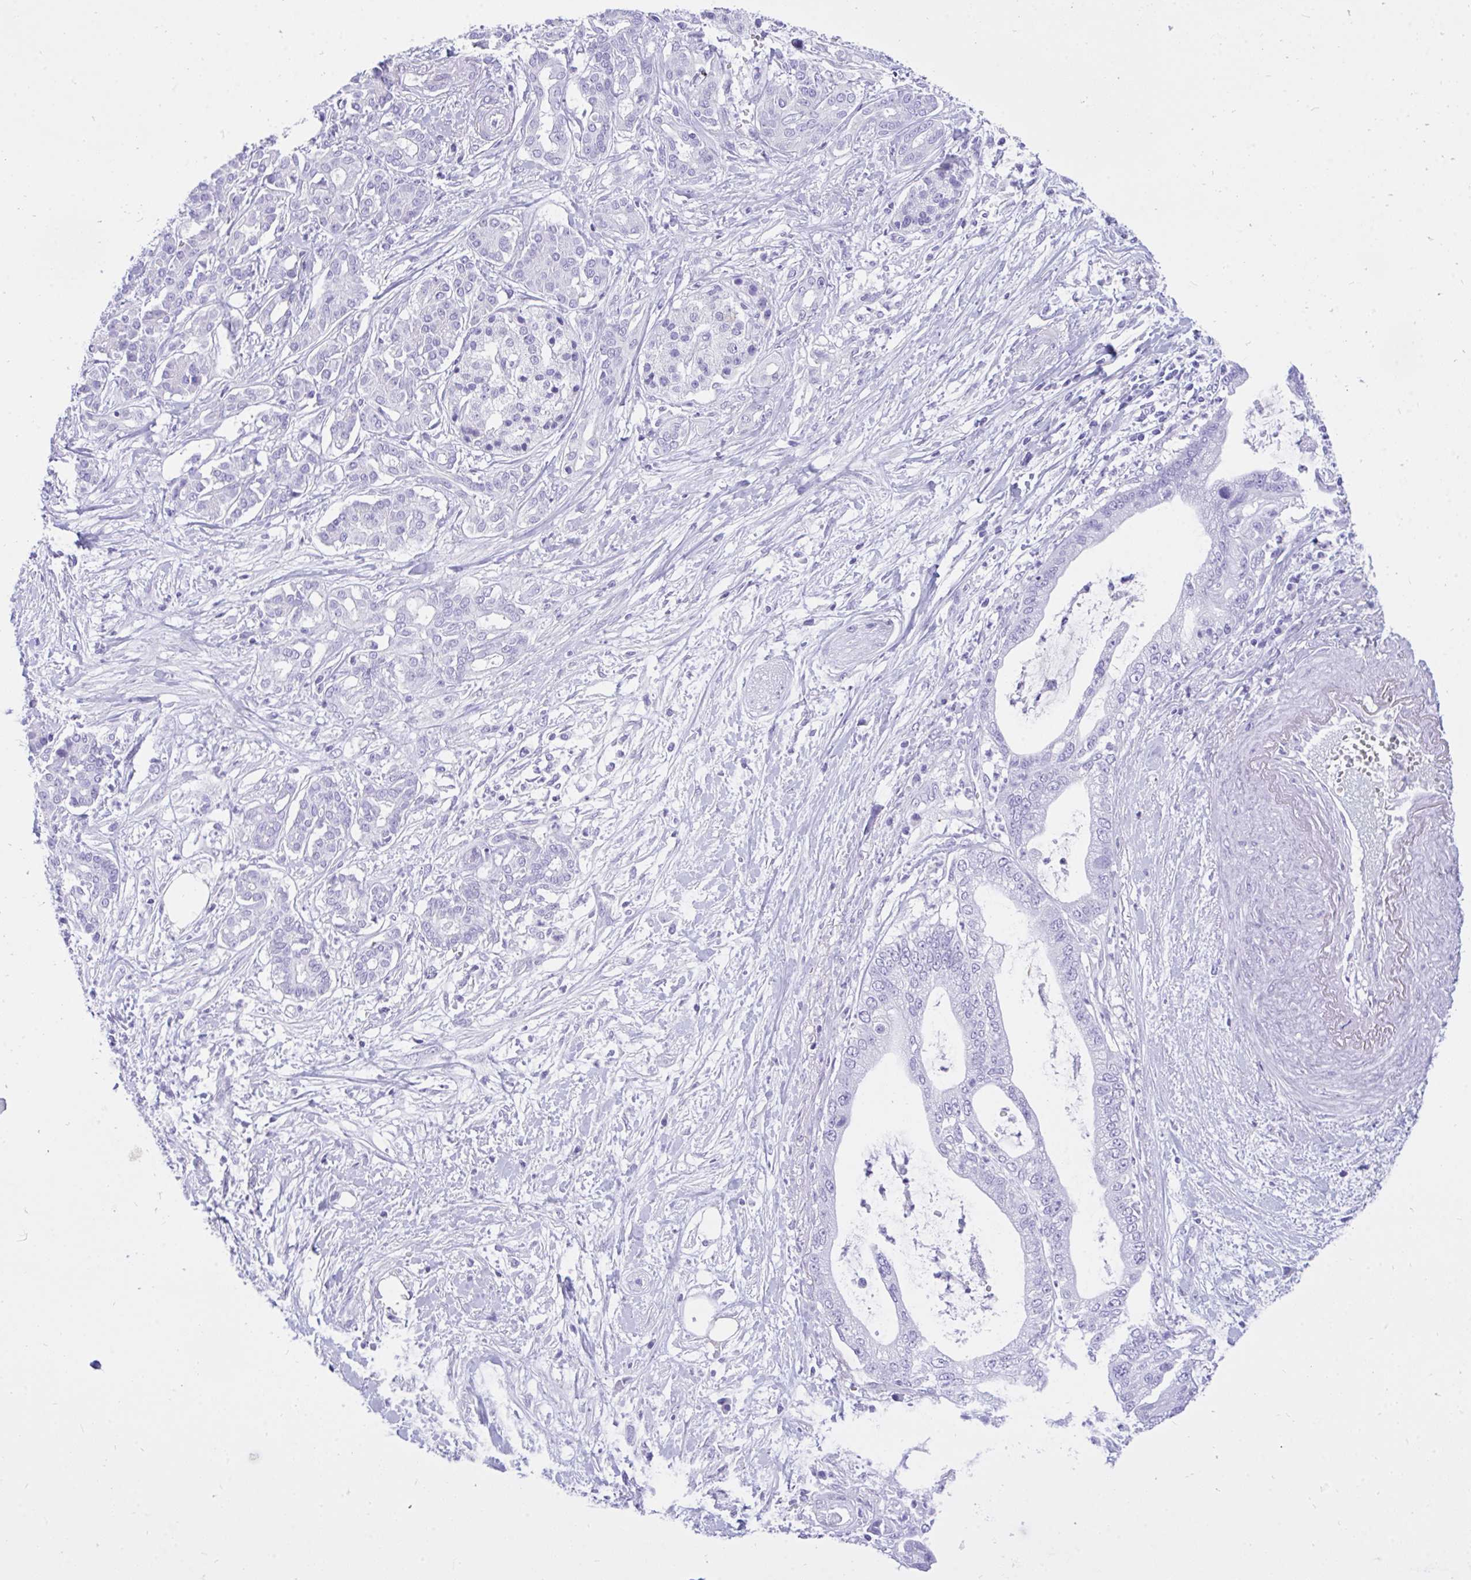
{"staining": {"intensity": "negative", "quantity": "none", "location": "none"}, "tissue": "pancreatic cancer", "cell_type": "Tumor cells", "image_type": "cancer", "snomed": [{"axis": "morphology", "description": "Adenocarcinoma, NOS"}, {"axis": "topography", "description": "Pancreas"}], "caption": "This image is of pancreatic cancer stained with immunohistochemistry (IHC) to label a protein in brown with the nuclei are counter-stained blue. There is no positivity in tumor cells. (DAB IHC, high magnification).", "gene": "TLN2", "patient": {"sex": "male", "age": 69}}